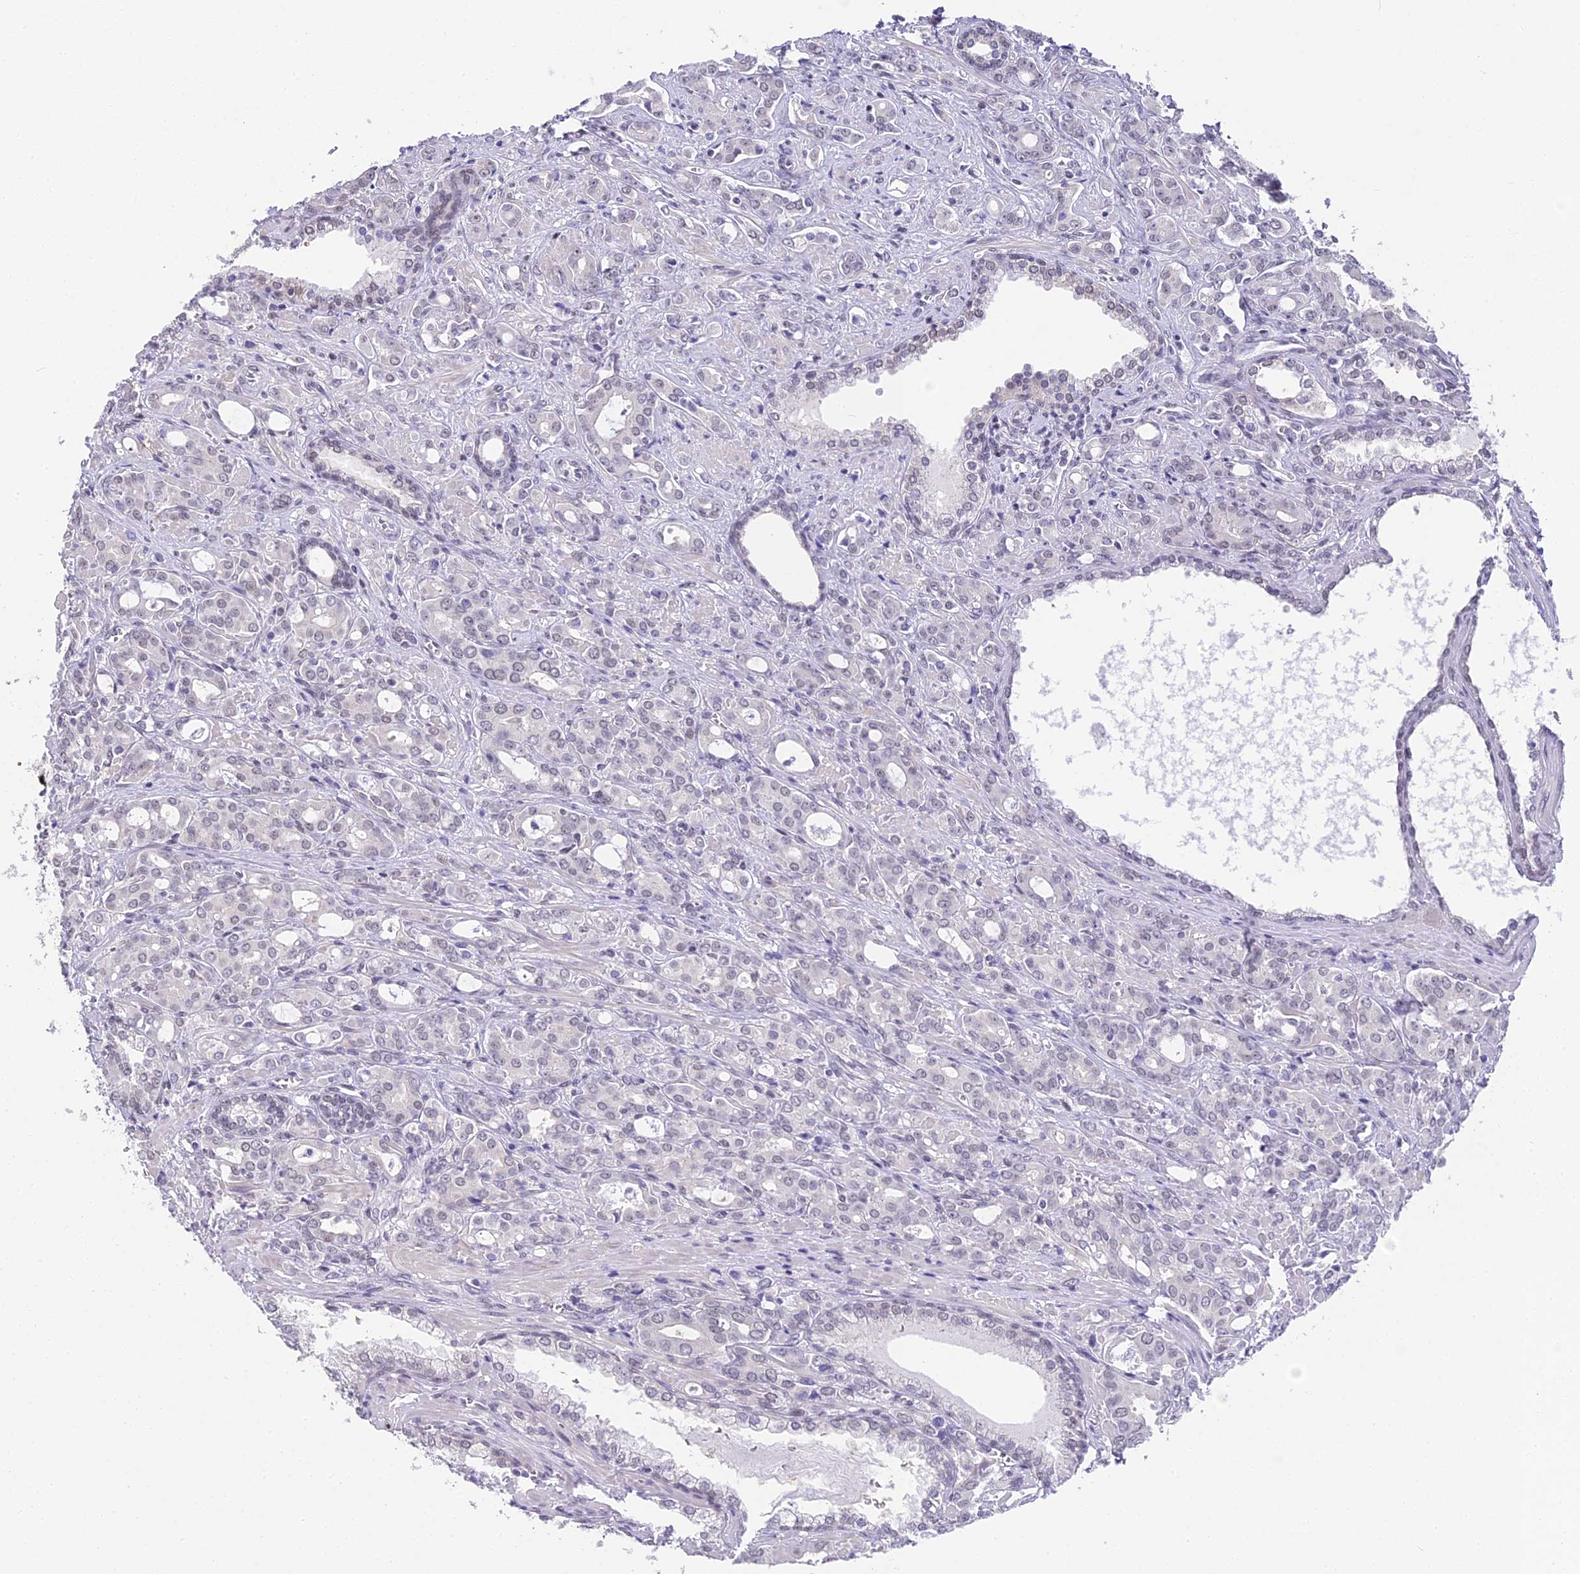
{"staining": {"intensity": "negative", "quantity": "none", "location": "none"}, "tissue": "prostate cancer", "cell_type": "Tumor cells", "image_type": "cancer", "snomed": [{"axis": "morphology", "description": "Adenocarcinoma, High grade"}, {"axis": "topography", "description": "Prostate"}], "caption": "IHC image of high-grade adenocarcinoma (prostate) stained for a protein (brown), which reveals no staining in tumor cells.", "gene": "ABHD14A-ACY1", "patient": {"sex": "male", "age": 72}}